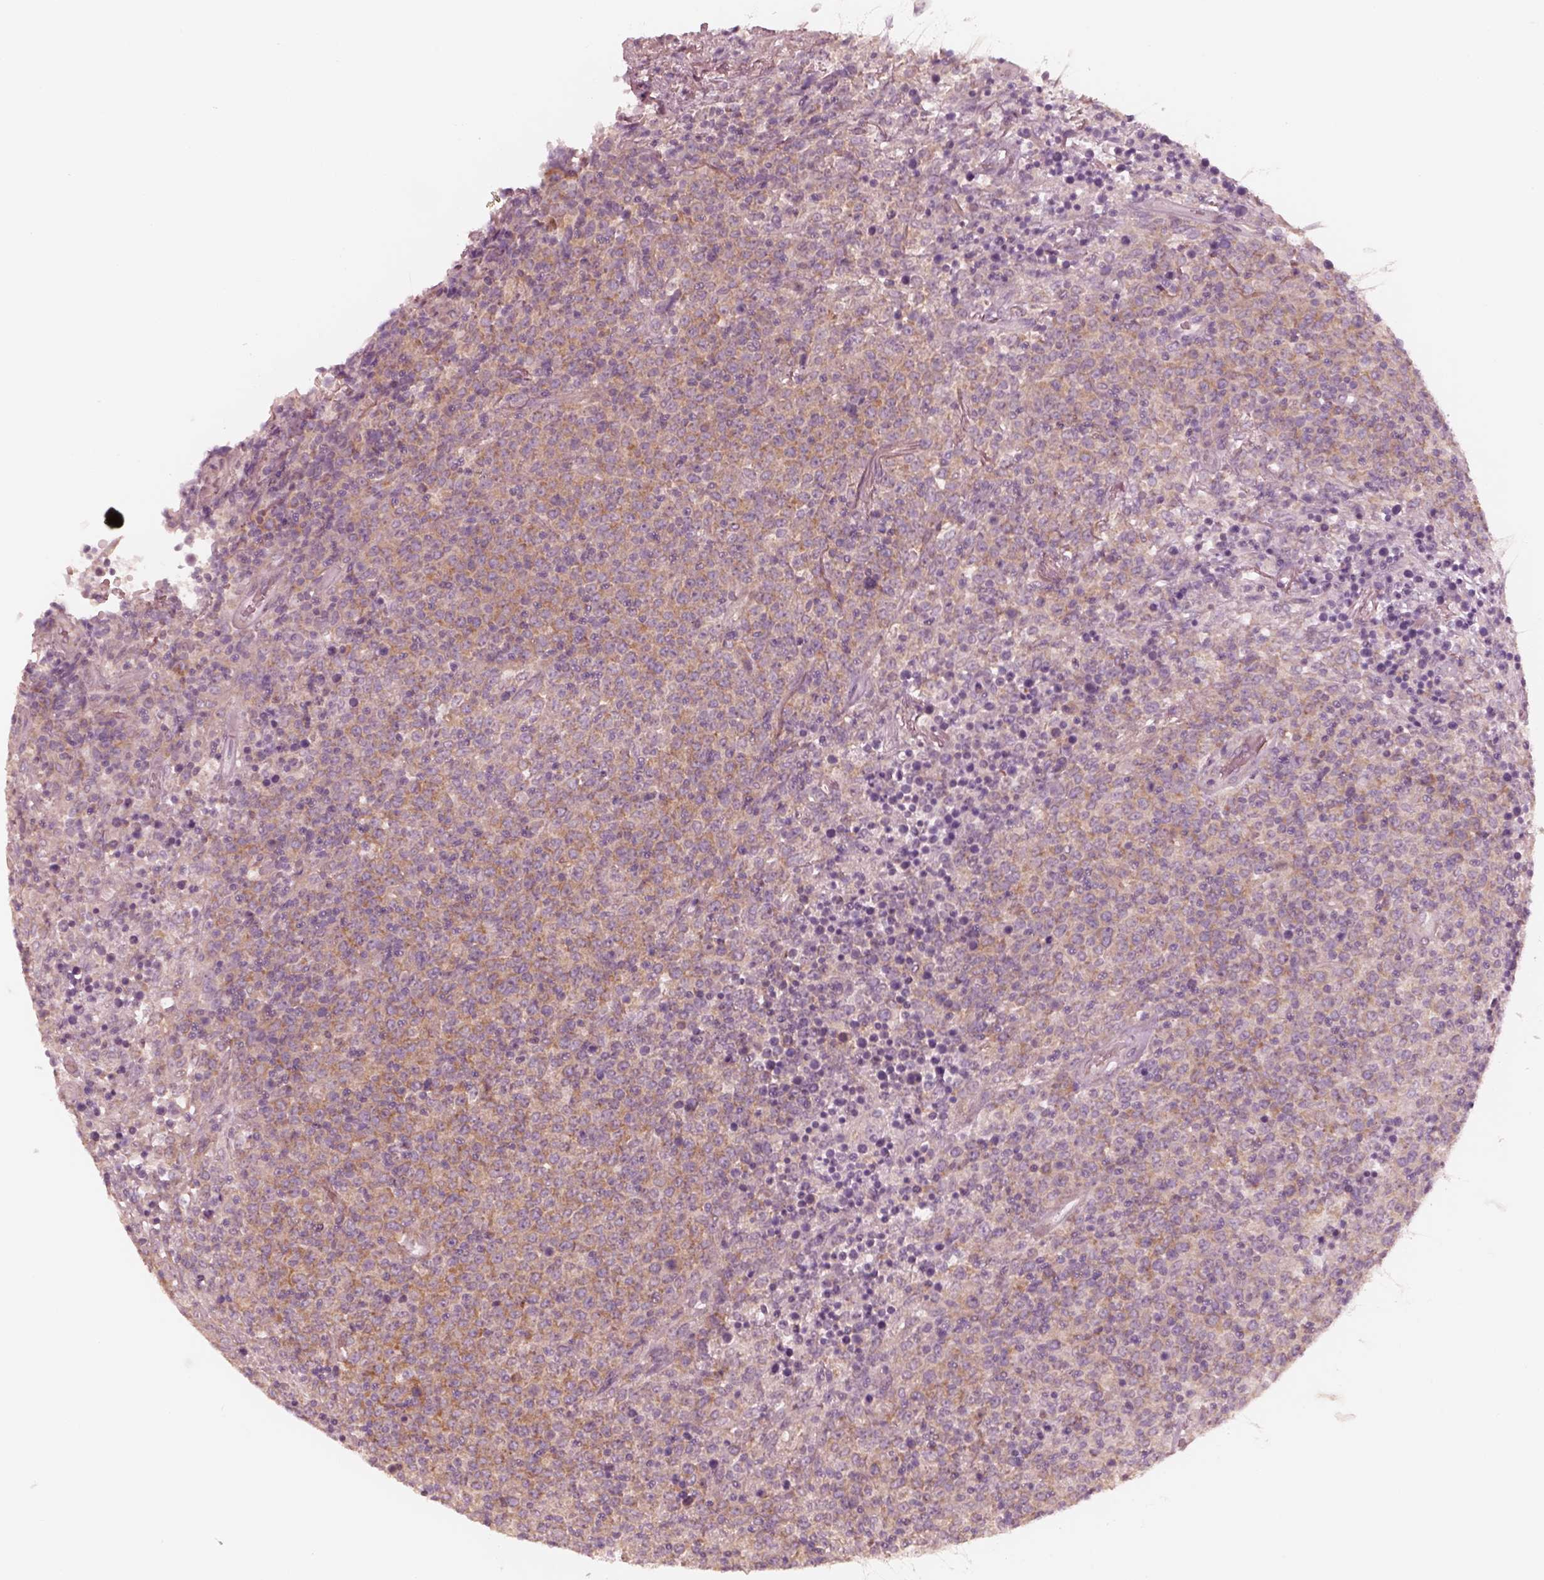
{"staining": {"intensity": "negative", "quantity": "none", "location": "none"}, "tissue": "lymphoma", "cell_type": "Tumor cells", "image_type": "cancer", "snomed": [{"axis": "morphology", "description": "Malignant lymphoma, non-Hodgkin's type, High grade"}, {"axis": "topography", "description": "Lung"}], "caption": "Immunohistochemistry (IHC) histopathology image of neoplastic tissue: human malignant lymphoma, non-Hodgkin's type (high-grade) stained with DAB demonstrates no significant protein staining in tumor cells. (DAB (3,3'-diaminobenzidine) immunohistochemistry visualized using brightfield microscopy, high magnification).", "gene": "RAB3C", "patient": {"sex": "male", "age": 79}}